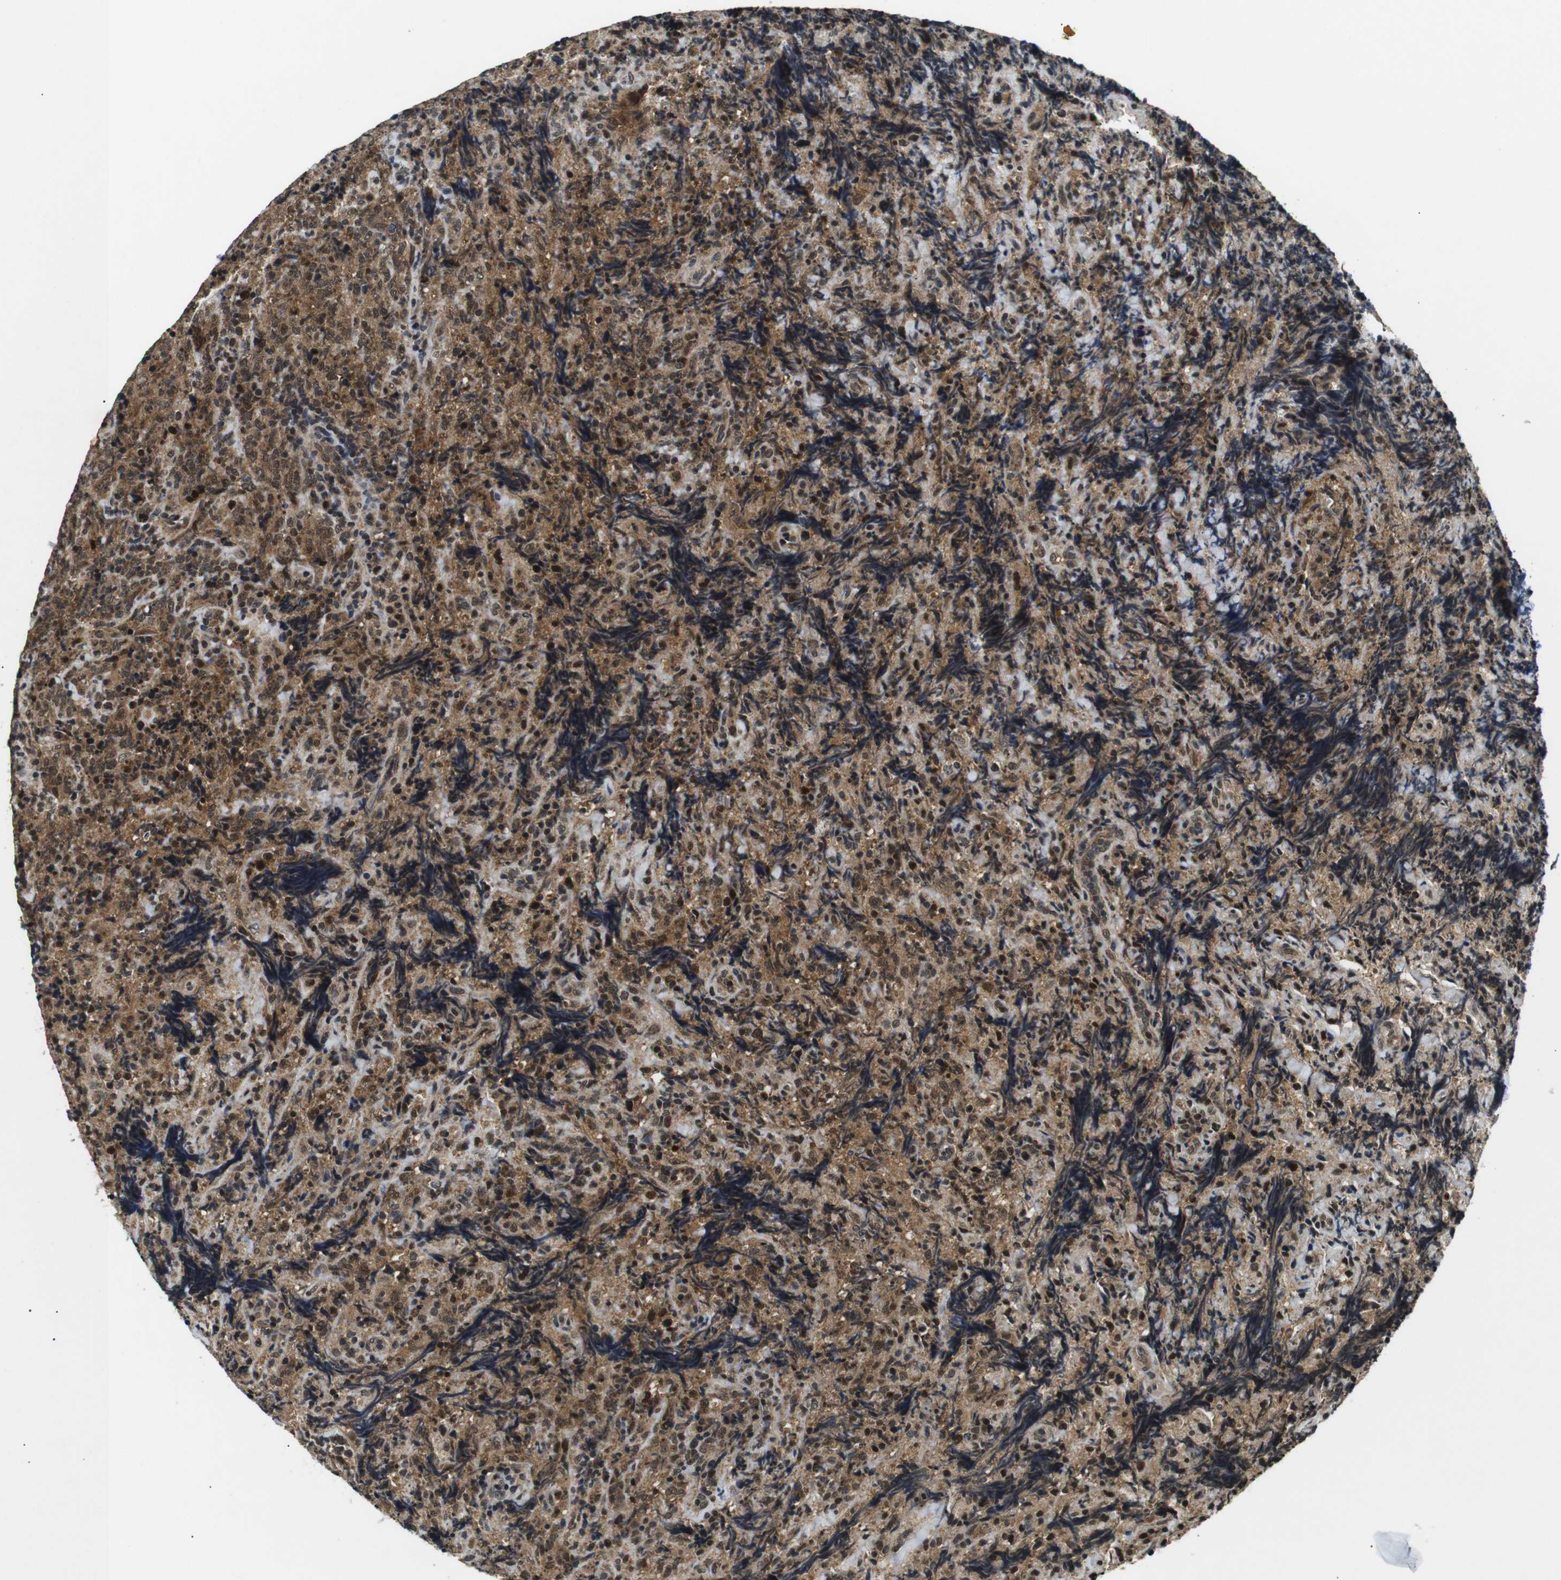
{"staining": {"intensity": "moderate", "quantity": ">75%", "location": "cytoplasmic/membranous,nuclear"}, "tissue": "lymphoma", "cell_type": "Tumor cells", "image_type": "cancer", "snomed": [{"axis": "morphology", "description": "Malignant lymphoma, non-Hodgkin's type, High grade"}, {"axis": "topography", "description": "Tonsil"}], "caption": "A medium amount of moderate cytoplasmic/membranous and nuclear staining is identified in about >75% of tumor cells in high-grade malignant lymphoma, non-Hodgkin's type tissue.", "gene": "SKP1", "patient": {"sex": "female", "age": 36}}